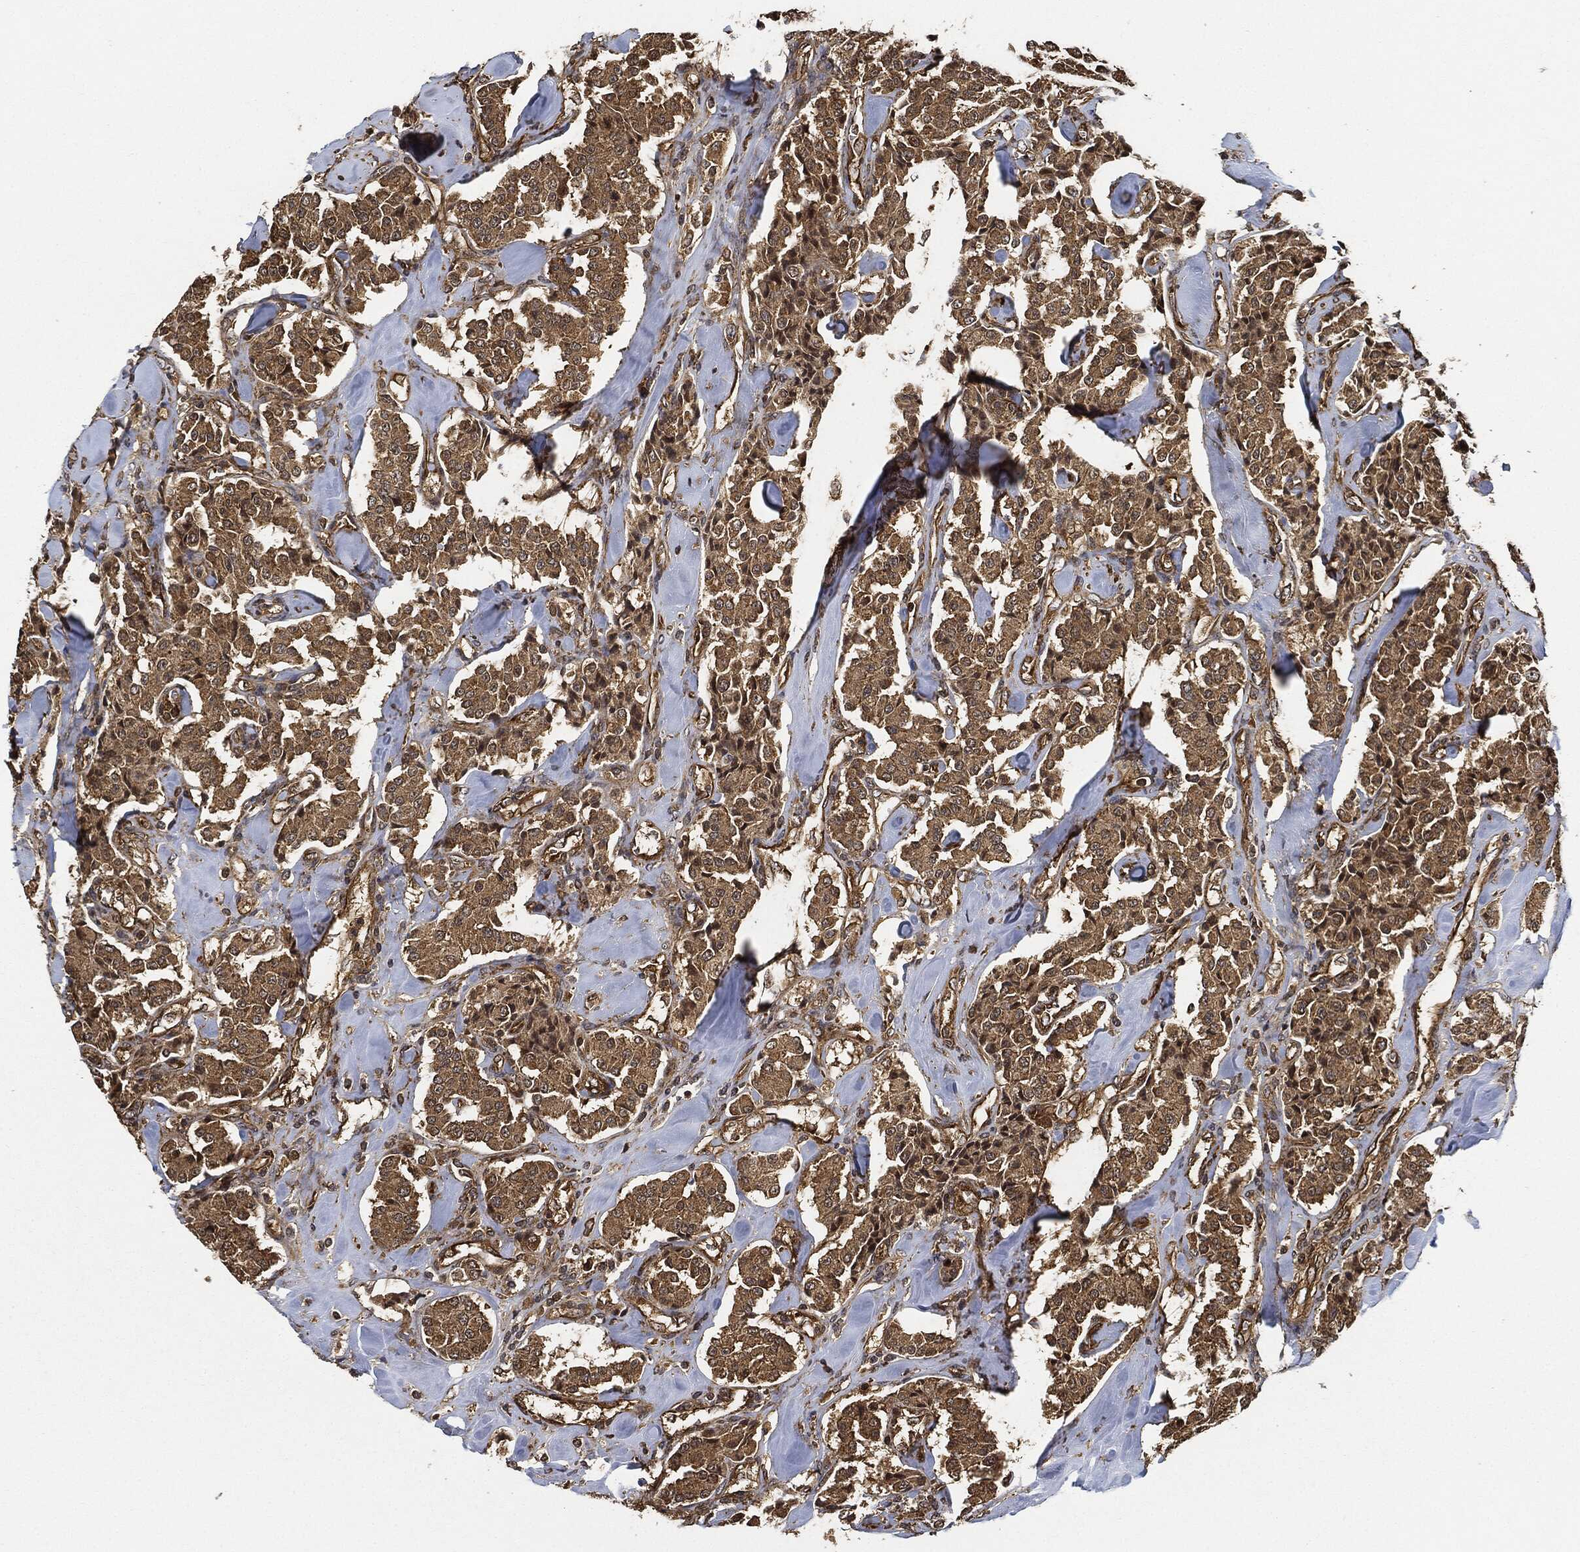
{"staining": {"intensity": "moderate", "quantity": ">75%", "location": "cytoplasmic/membranous"}, "tissue": "carcinoid", "cell_type": "Tumor cells", "image_type": "cancer", "snomed": [{"axis": "morphology", "description": "Carcinoid, malignant, NOS"}, {"axis": "topography", "description": "Pancreas"}], "caption": "Malignant carcinoid stained with DAB (3,3'-diaminobenzidine) IHC shows medium levels of moderate cytoplasmic/membranous positivity in approximately >75% of tumor cells.", "gene": "CEP290", "patient": {"sex": "male", "age": 41}}